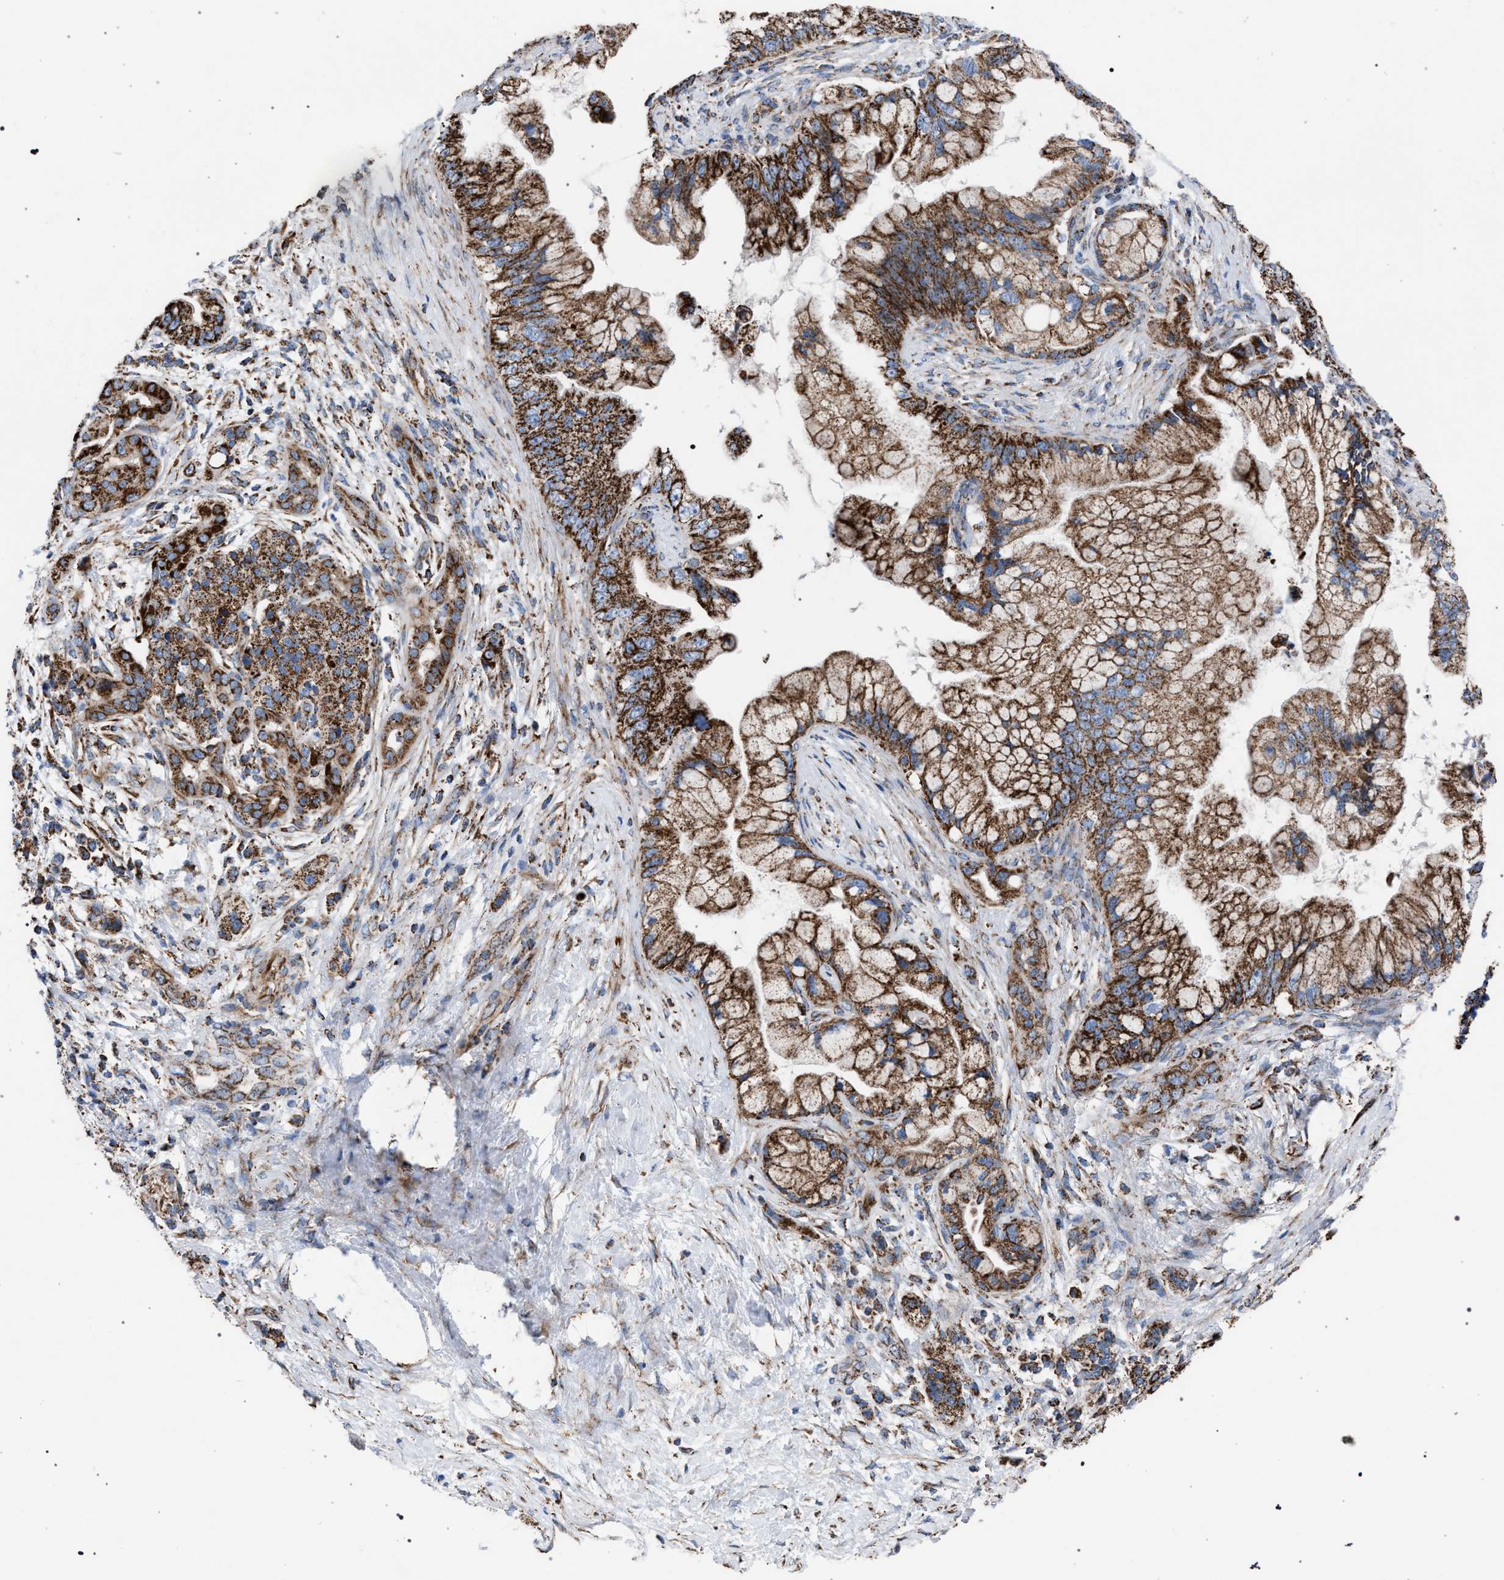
{"staining": {"intensity": "strong", "quantity": ">75%", "location": "cytoplasmic/membranous"}, "tissue": "pancreatic cancer", "cell_type": "Tumor cells", "image_type": "cancer", "snomed": [{"axis": "morphology", "description": "Adenocarcinoma, NOS"}, {"axis": "topography", "description": "Pancreas"}], "caption": "Protein staining demonstrates strong cytoplasmic/membranous staining in about >75% of tumor cells in pancreatic adenocarcinoma.", "gene": "VPS13A", "patient": {"sex": "male", "age": 59}}